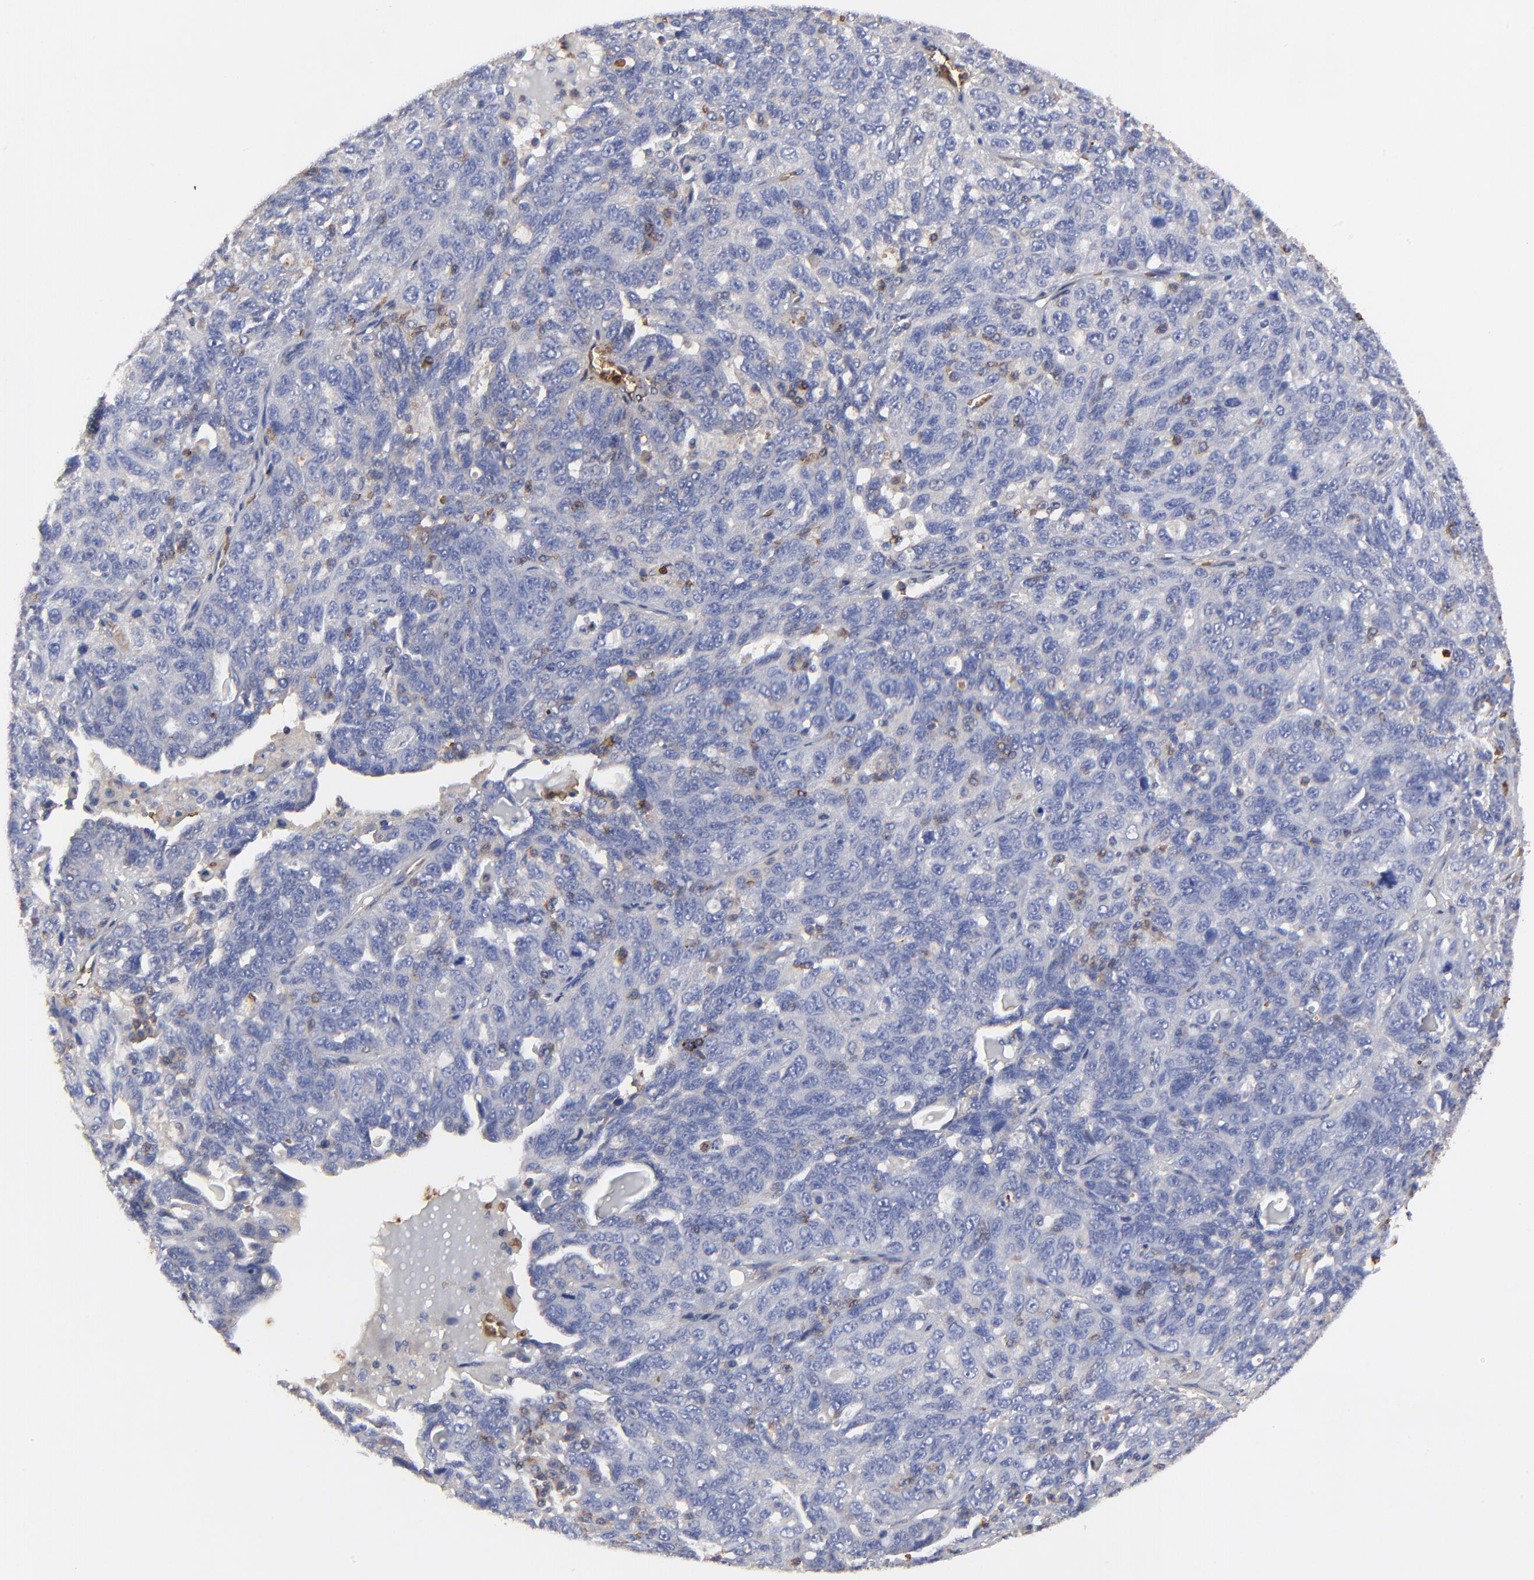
{"staining": {"intensity": "negative", "quantity": "none", "location": "none"}, "tissue": "ovarian cancer", "cell_type": "Tumor cells", "image_type": "cancer", "snomed": [{"axis": "morphology", "description": "Cystadenocarcinoma, serous, NOS"}, {"axis": "topography", "description": "Ovary"}], "caption": "Immunohistochemistry histopathology image of neoplastic tissue: human ovarian serous cystadenocarcinoma stained with DAB shows no significant protein staining in tumor cells.", "gene": "PAG1", "patient": {"sex": "female", "age": 71}}